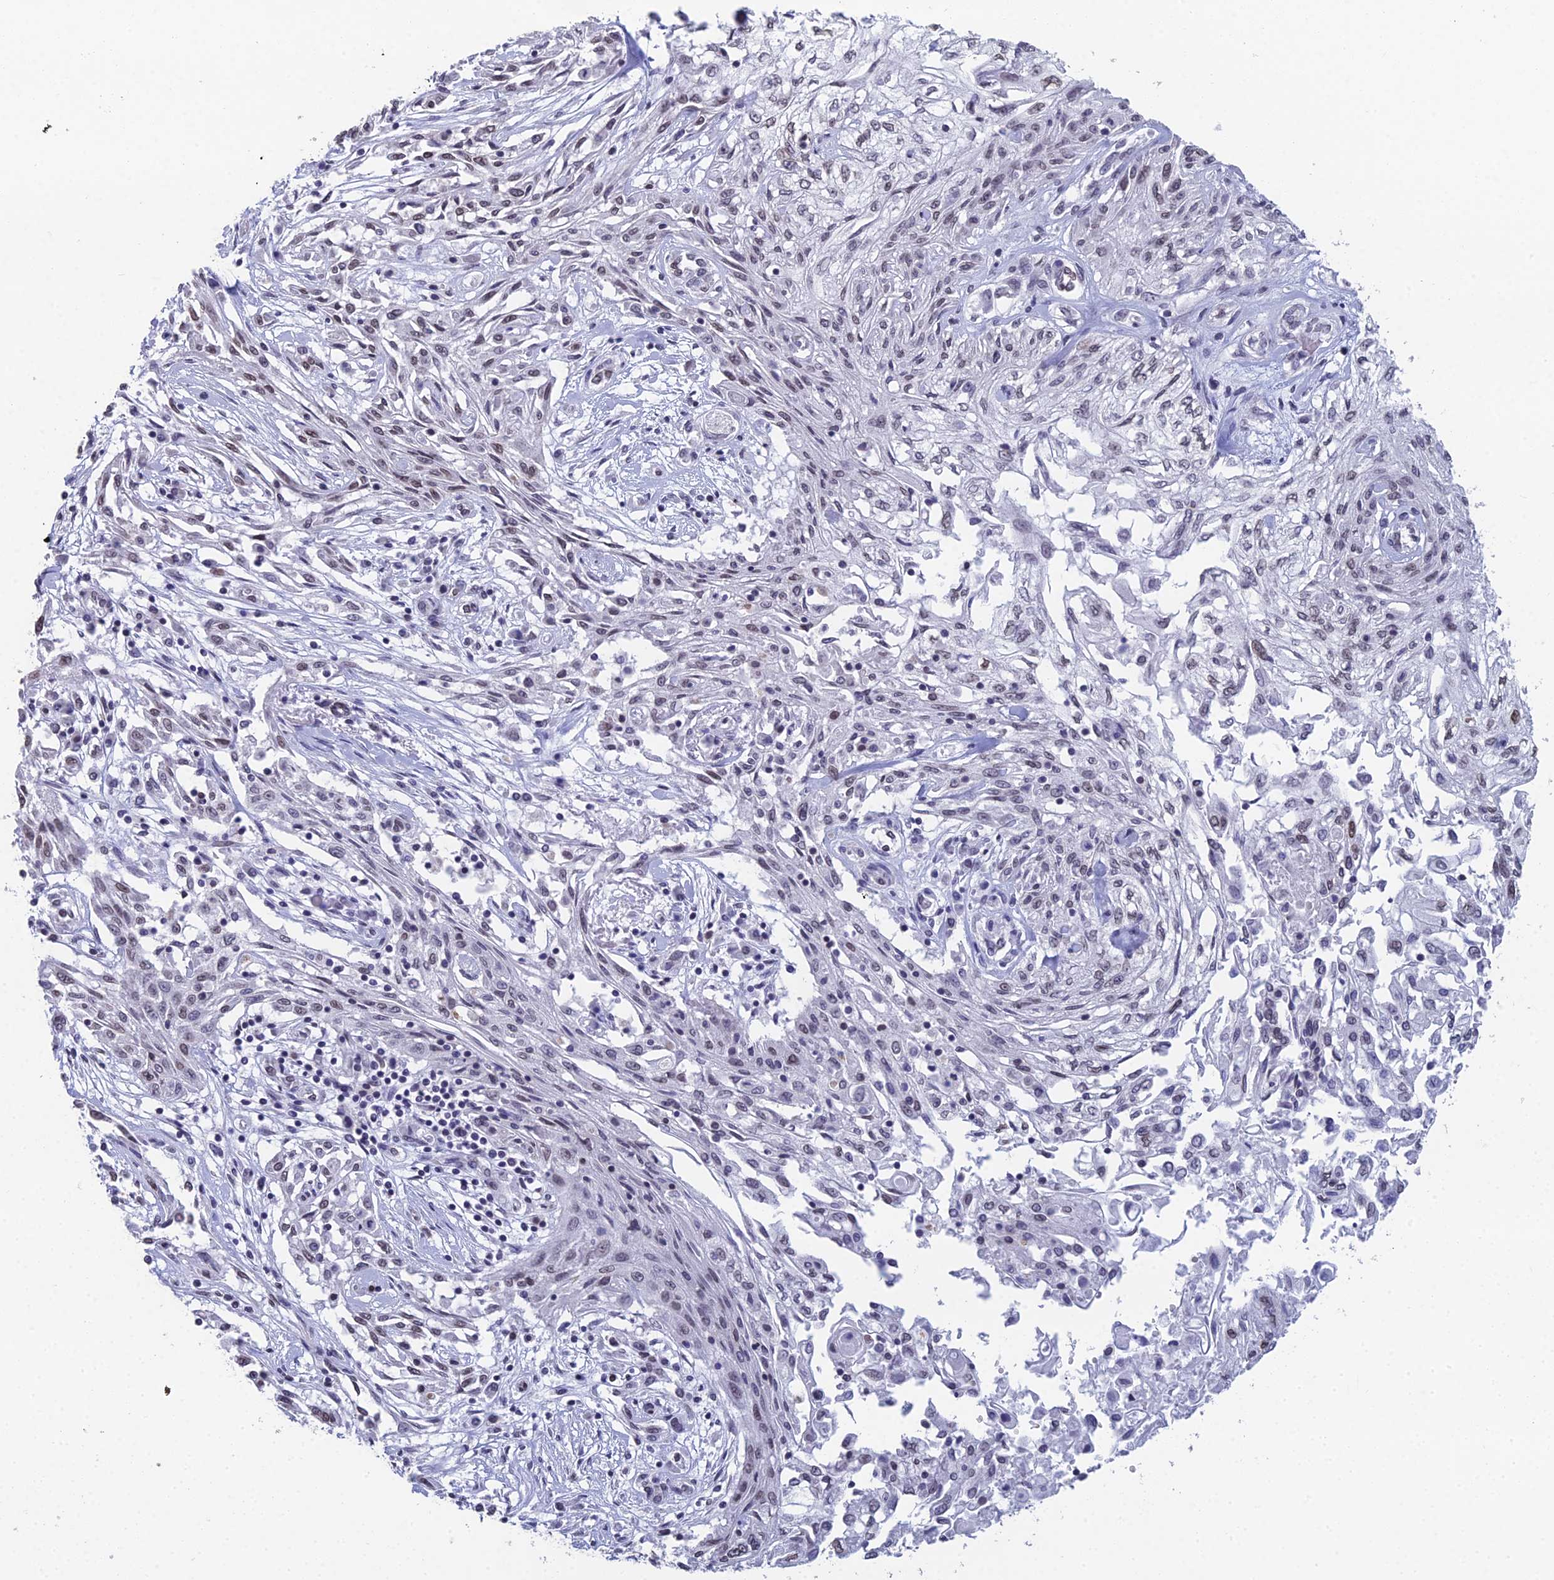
{"staining": {"intensity": "weak", "quantity": "<25%", "location": "nuclear"}, "tissue": "skin cancer", "cell_type": "Tumor cells", "image_type": "cancer", "snomed": [{"axis": "morphology", "description": "Squamous cell carcinoma, NOS"}, {"axis": "morphology", "description": "Squamous cell carcinoma, metastatic, NOS"}, {"axis": "topography", "description": "Skin"}, {"axis": "topography", "description": "Lymph node"}], "caption": "Tumor cells show no significant protein staining in skin cancer.", "gene": "CCDC97", "patient": {"sex": "male", "age": 75}}